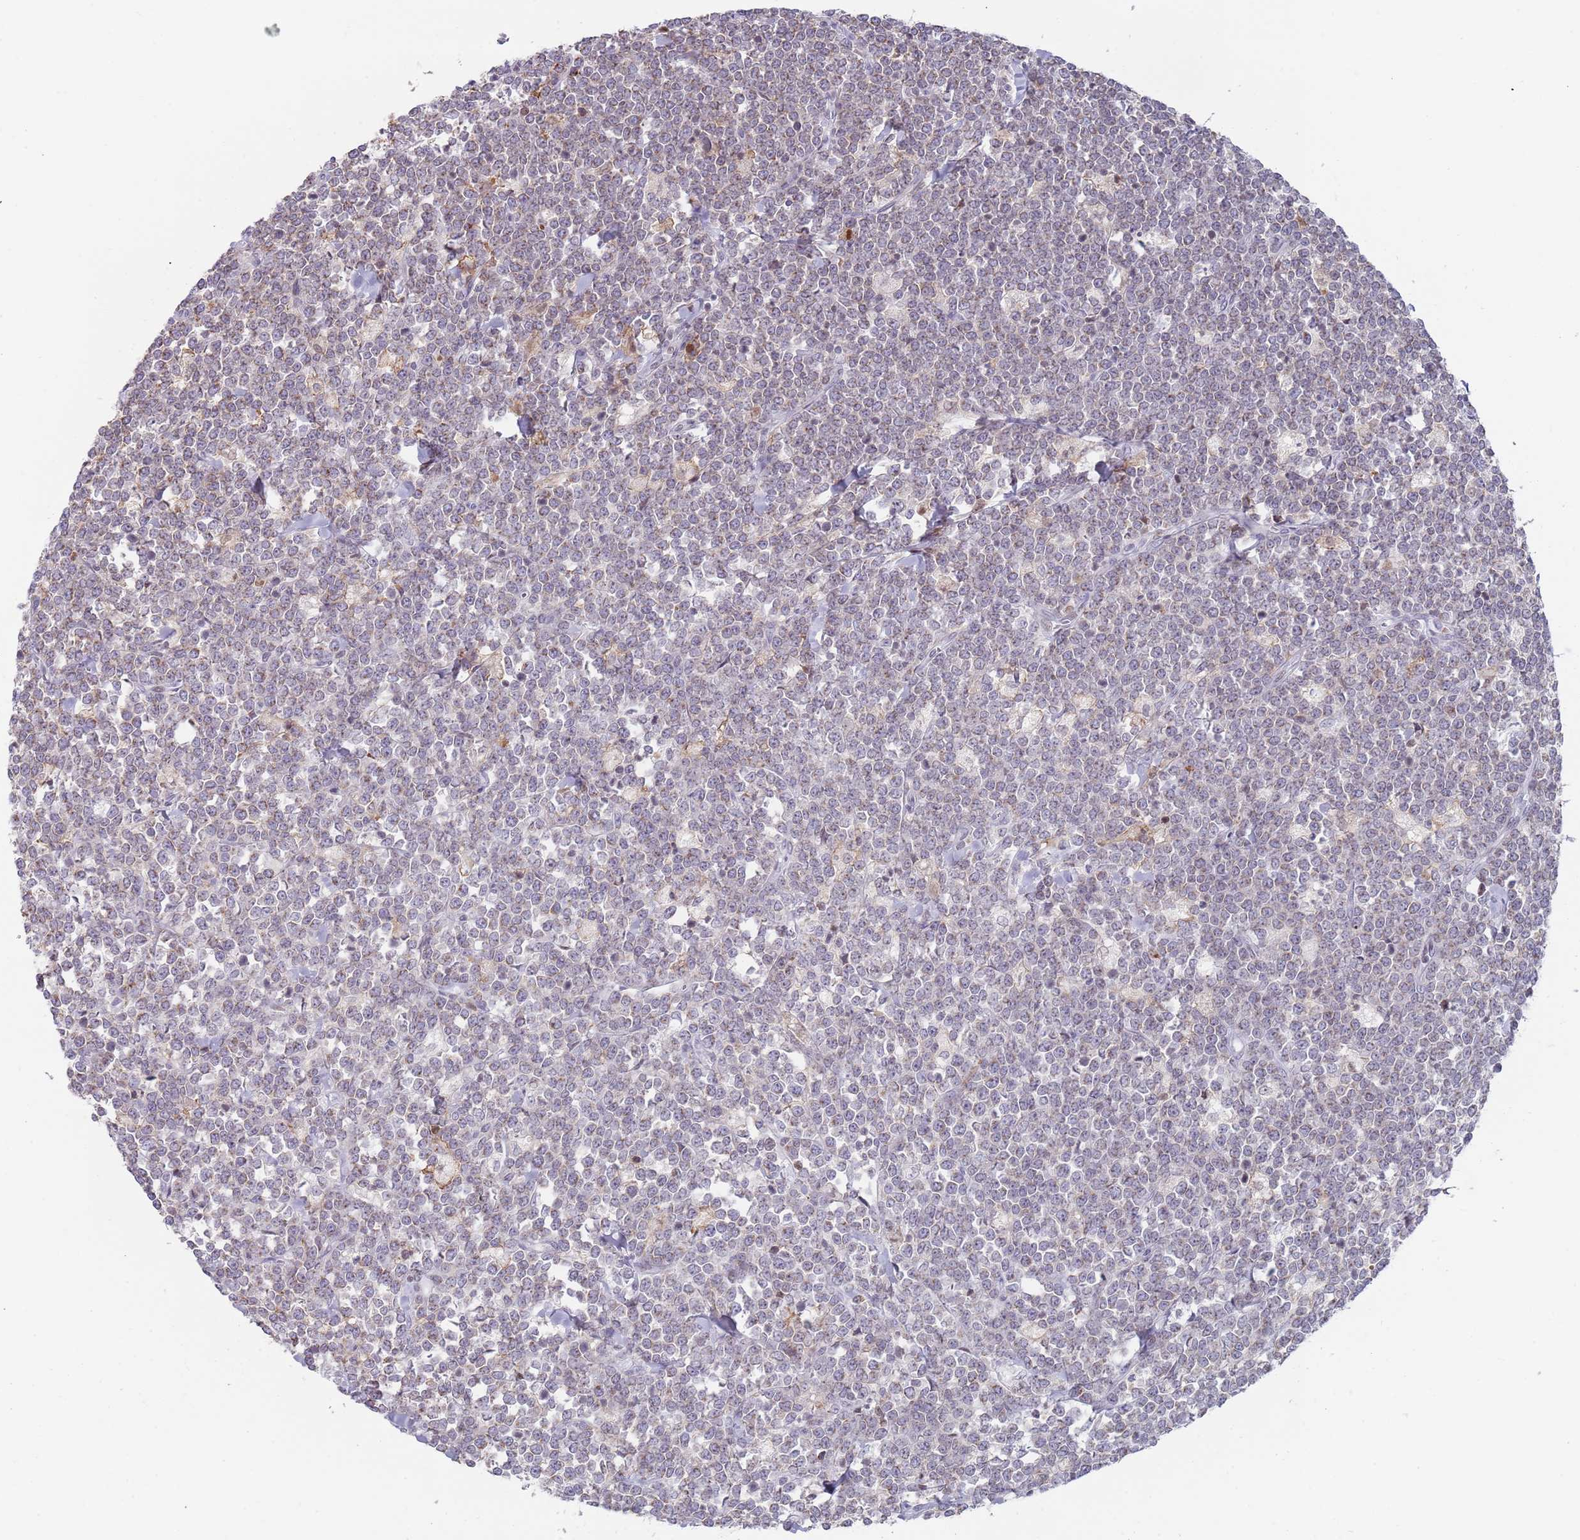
{"staining": {"intensity": "weak", "quantity": "<25%", "location": "nuclear"}, "tissue": "lymphoma", "cell_type": "Tumor cells", "image_type": "cancer", "snomed": [{"axis": "morphology", "description": "Malignant lymphoma, non-Hodgkin's type, High grade"}, {"axis": "topography", "description": "Small intestine"}], "caption": "An image of human lymphoma is negative for staining in tumor cells.", "gene": "HDAC8", "patient": {"sex": "male", "age": 8}}